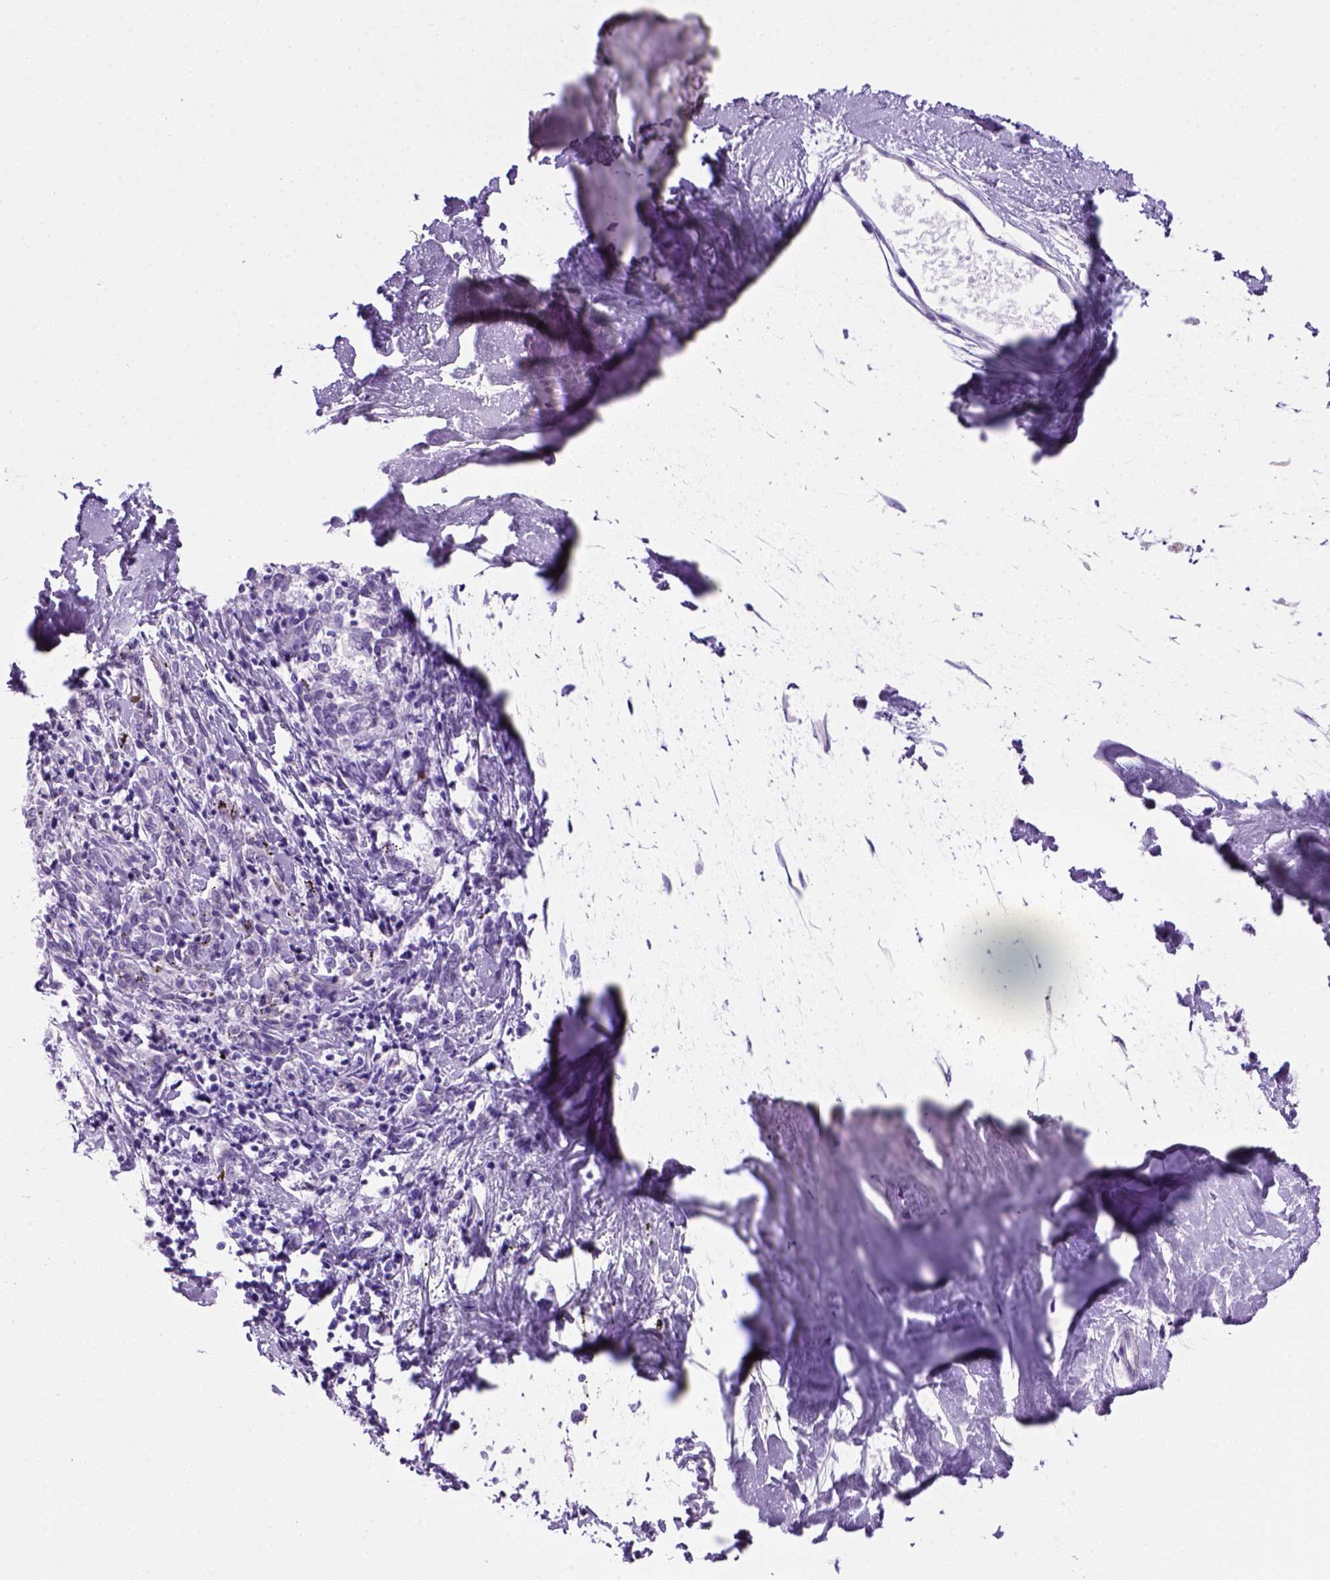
{"staining": {"intensity": "negative", "quantity": "none", "location": "none"}, "tissue": "melanoma", "cell_type": "Tumor cells", "image_type": "cancer", "snomed": [{"axis": "morphology", "description": "Malignant melanoma, NOS"}, {"axis": "topography", "description": "Skin"}], "caption": "Tumor cells are negative for protein expression in human melanoma.", "gene": "ARHGEF33", "patient": {"sex": "female", "age": 72}}